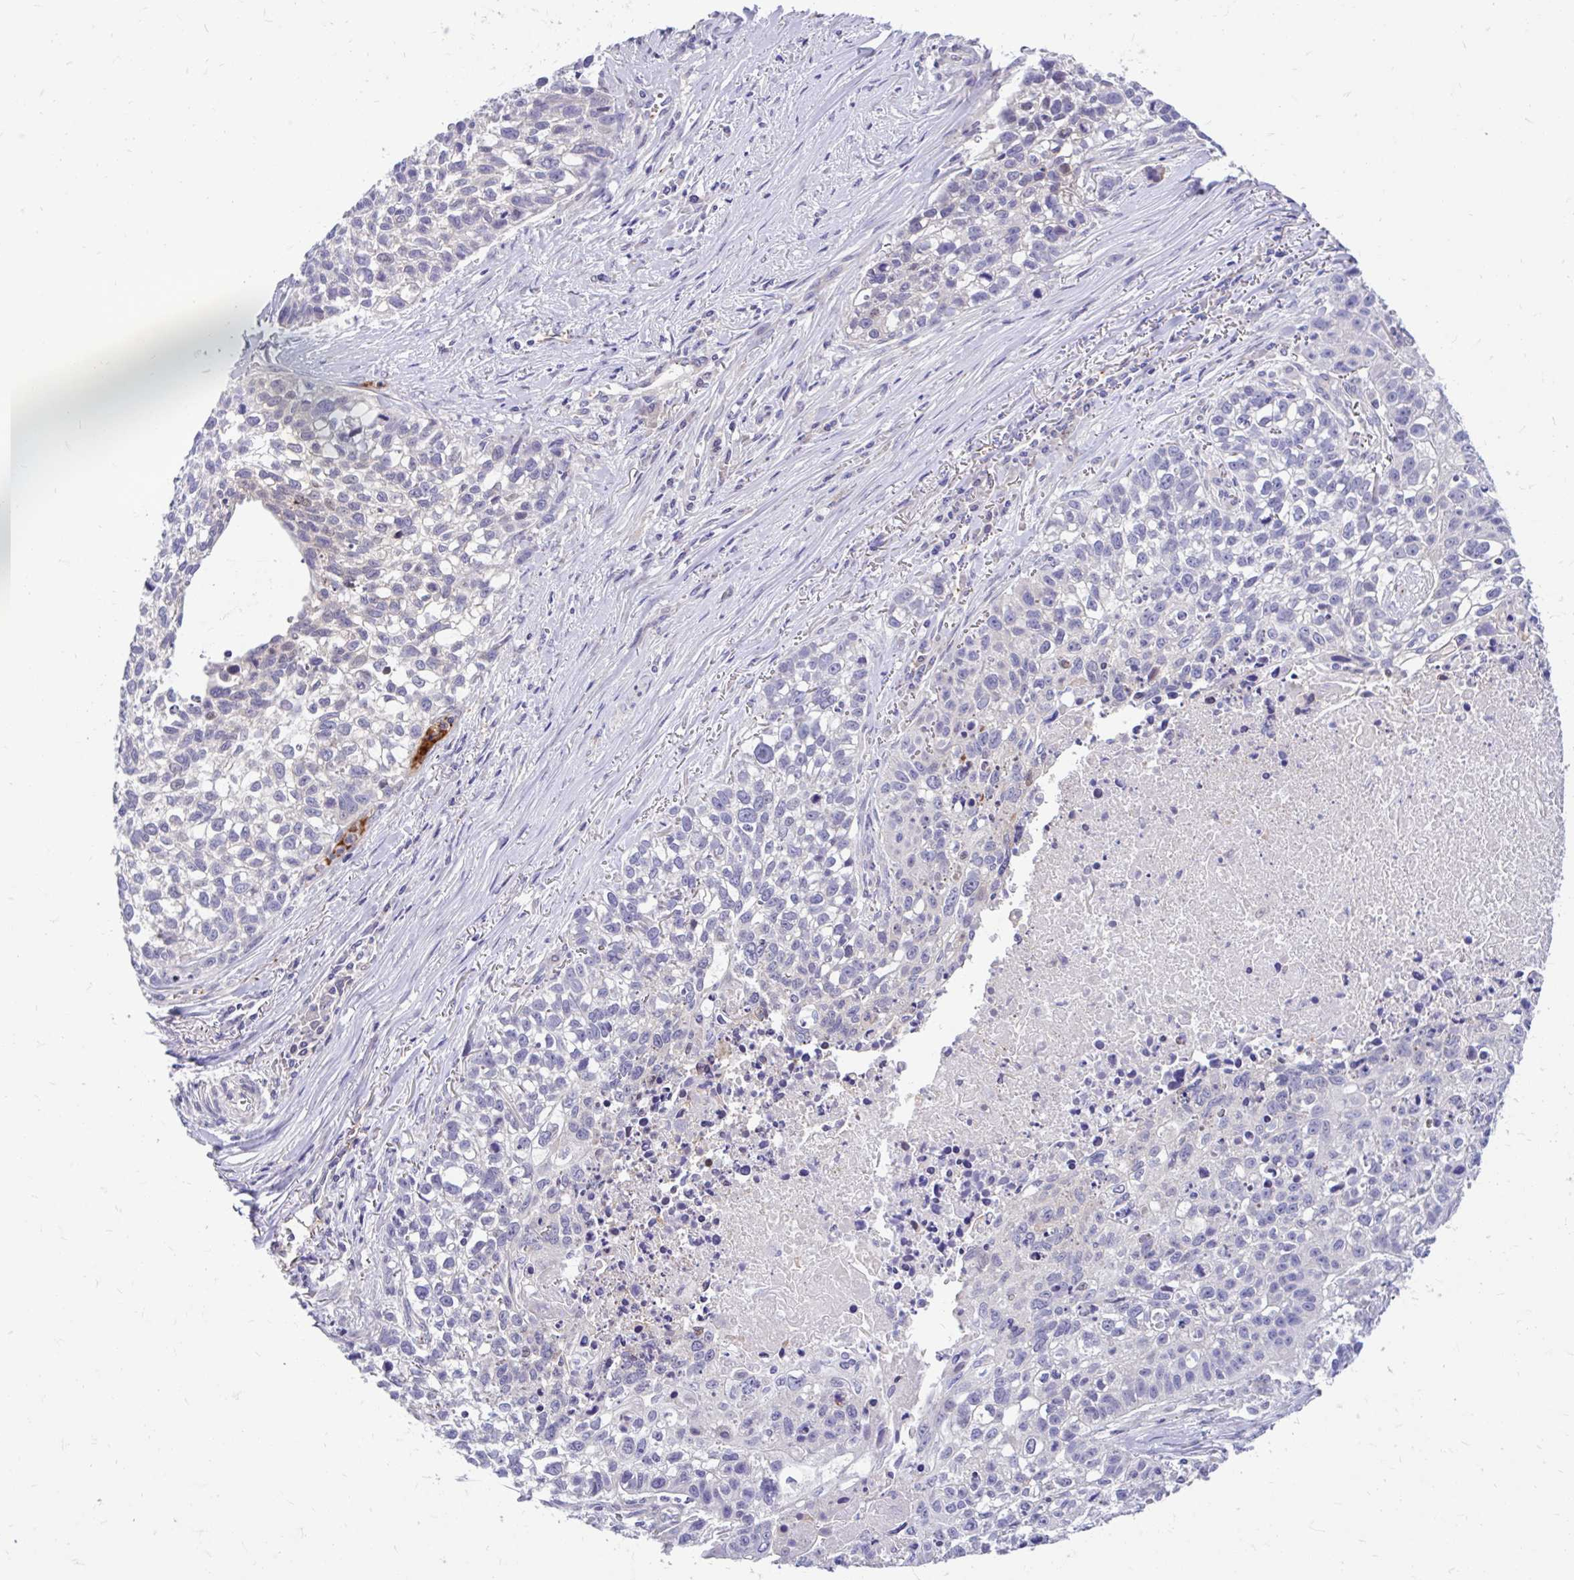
{"staining": {"intensity": "negative", "quantity": "none", "location": "none"}, "tissue": "lung cancer", "cell_type": "Tumor cells", "image_type": "cancer", "snomed": [{"axis": "morphology", "description": "Squamous cell carcinoma, NOS"}, {"axis": "topography", "description": "Lung"}], "caption": "DAB (3,3'-diaminobenzidine) immunohistochemical staining of lung cancer (squamous cell carcinoma) demonstrates no significant positivity in tumor cells.", "gene": "ESPNL", "patient": {"sex": "male", "age": 74}}